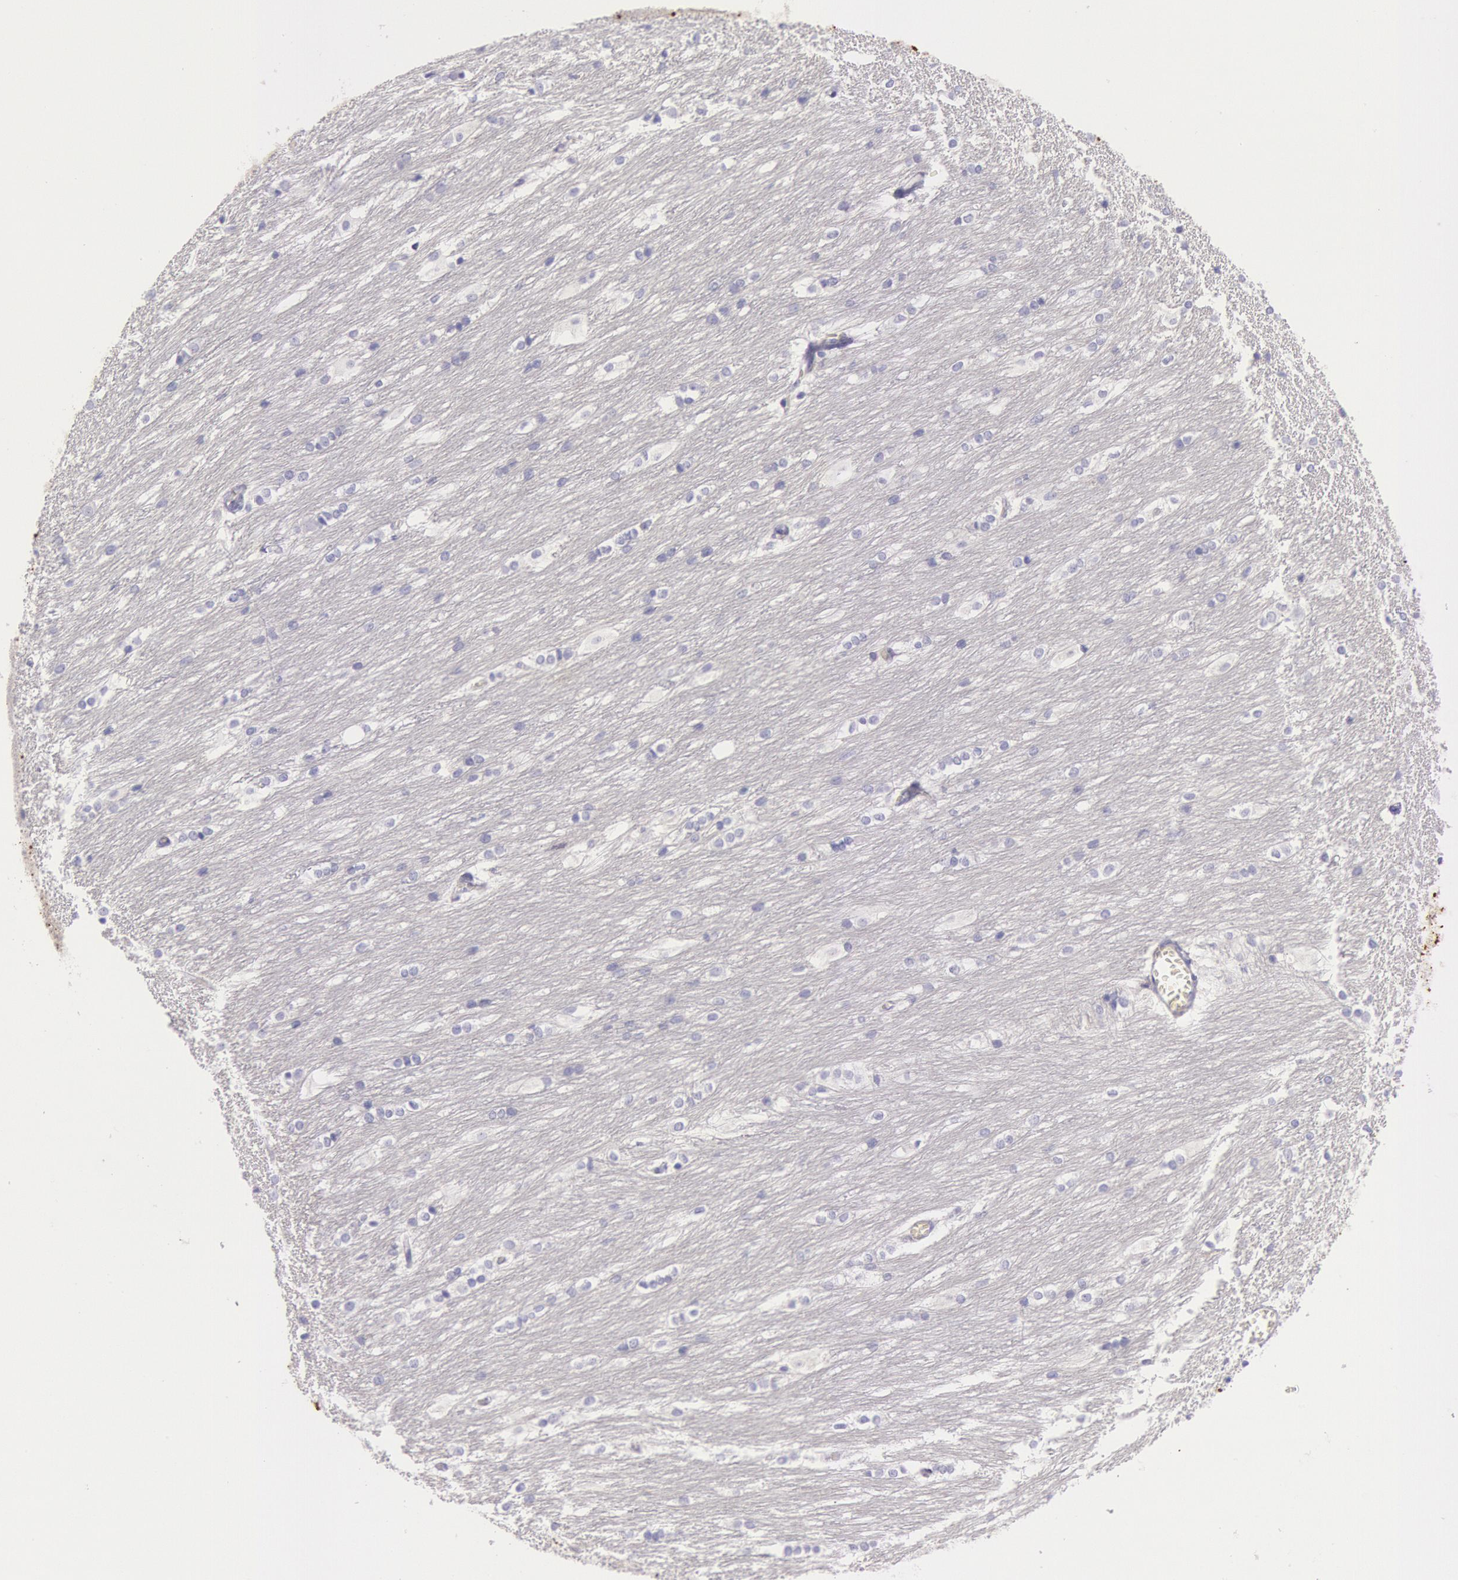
{"staining": {"intensity": "negative", "quantity": "none", "location": "none"}, "tissue": "caudate", "cell_type": "Glial cells", "image_type": "normal", "snomed": [{"axis": "morphology", "description": "Normal tissue, NOS"}, {"axis": "topography", "description": "Lateral ventricle wall"}], "caption": "Immunohistochemistry (IHC) of benign caudate exhibits no staining in glial cells. (Stains: DAB (3,3'-diaminobenzidine) immunohistochemistry (IHC) with hematoxylin counter stain, Microscopy: brightfield microscopy at high magnification).", "gene": "MYH1", "patient": {"sex": "female", "age": 19}}